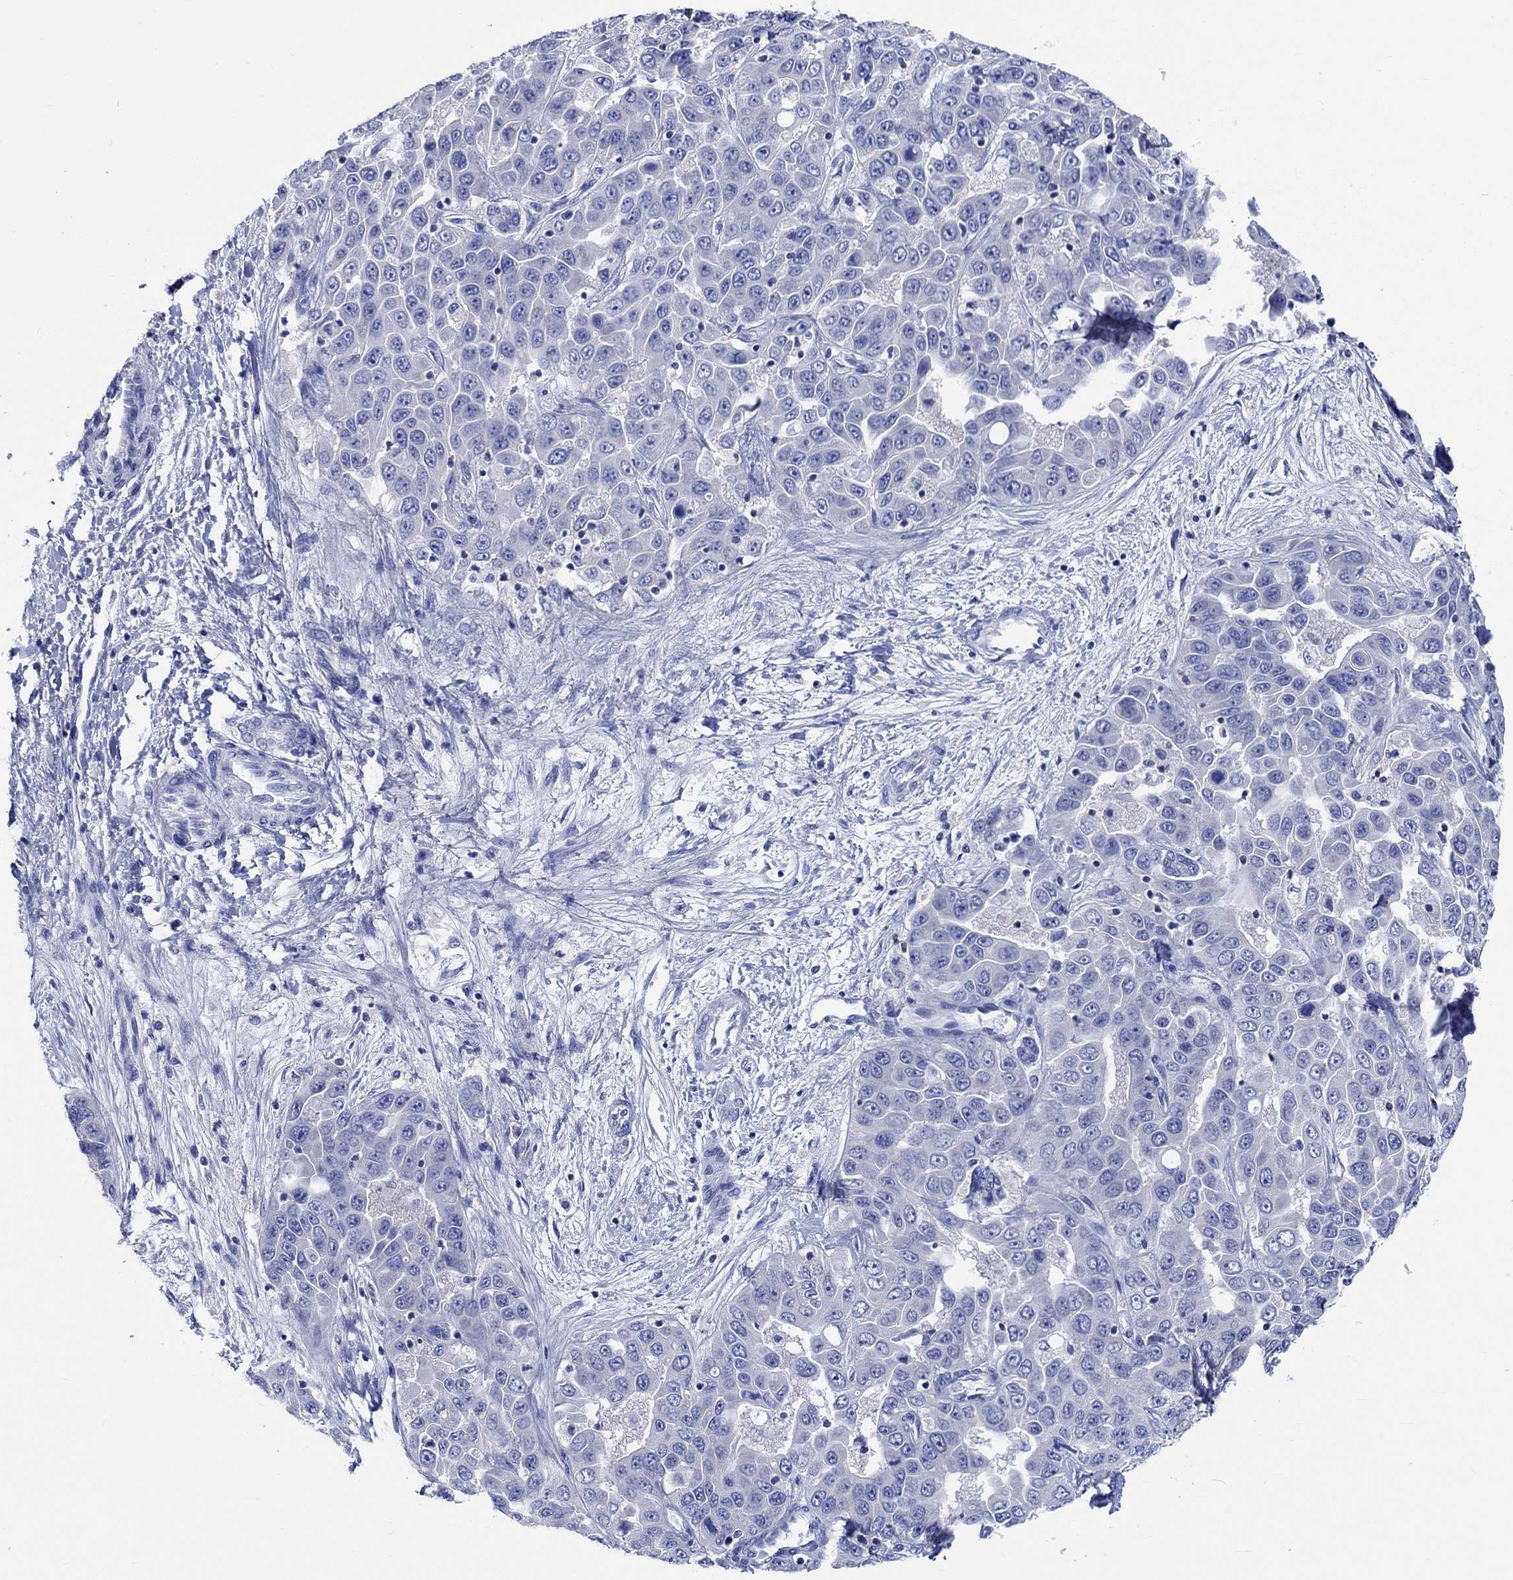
{"staining": {"intensity": "negative", "quantity": "none", "location": "none"}, "tissue": "liver cancer", "cell_type": "Tumor cells", "image_type": "cancer", "snomed": [{"axis": "morphology", "description": "Cholangiocarcinoma"}, {"axis": "topography", "description": "Liver"}], "caption": "High magnification brightfield microscopy of liver cancer stained with DAB (brown) and counterstained with hematoxylin (blue): tumor cells show no significant positivity.", "gene": "PTPRN2", "patient": {"sex": "female", "age": 52}}